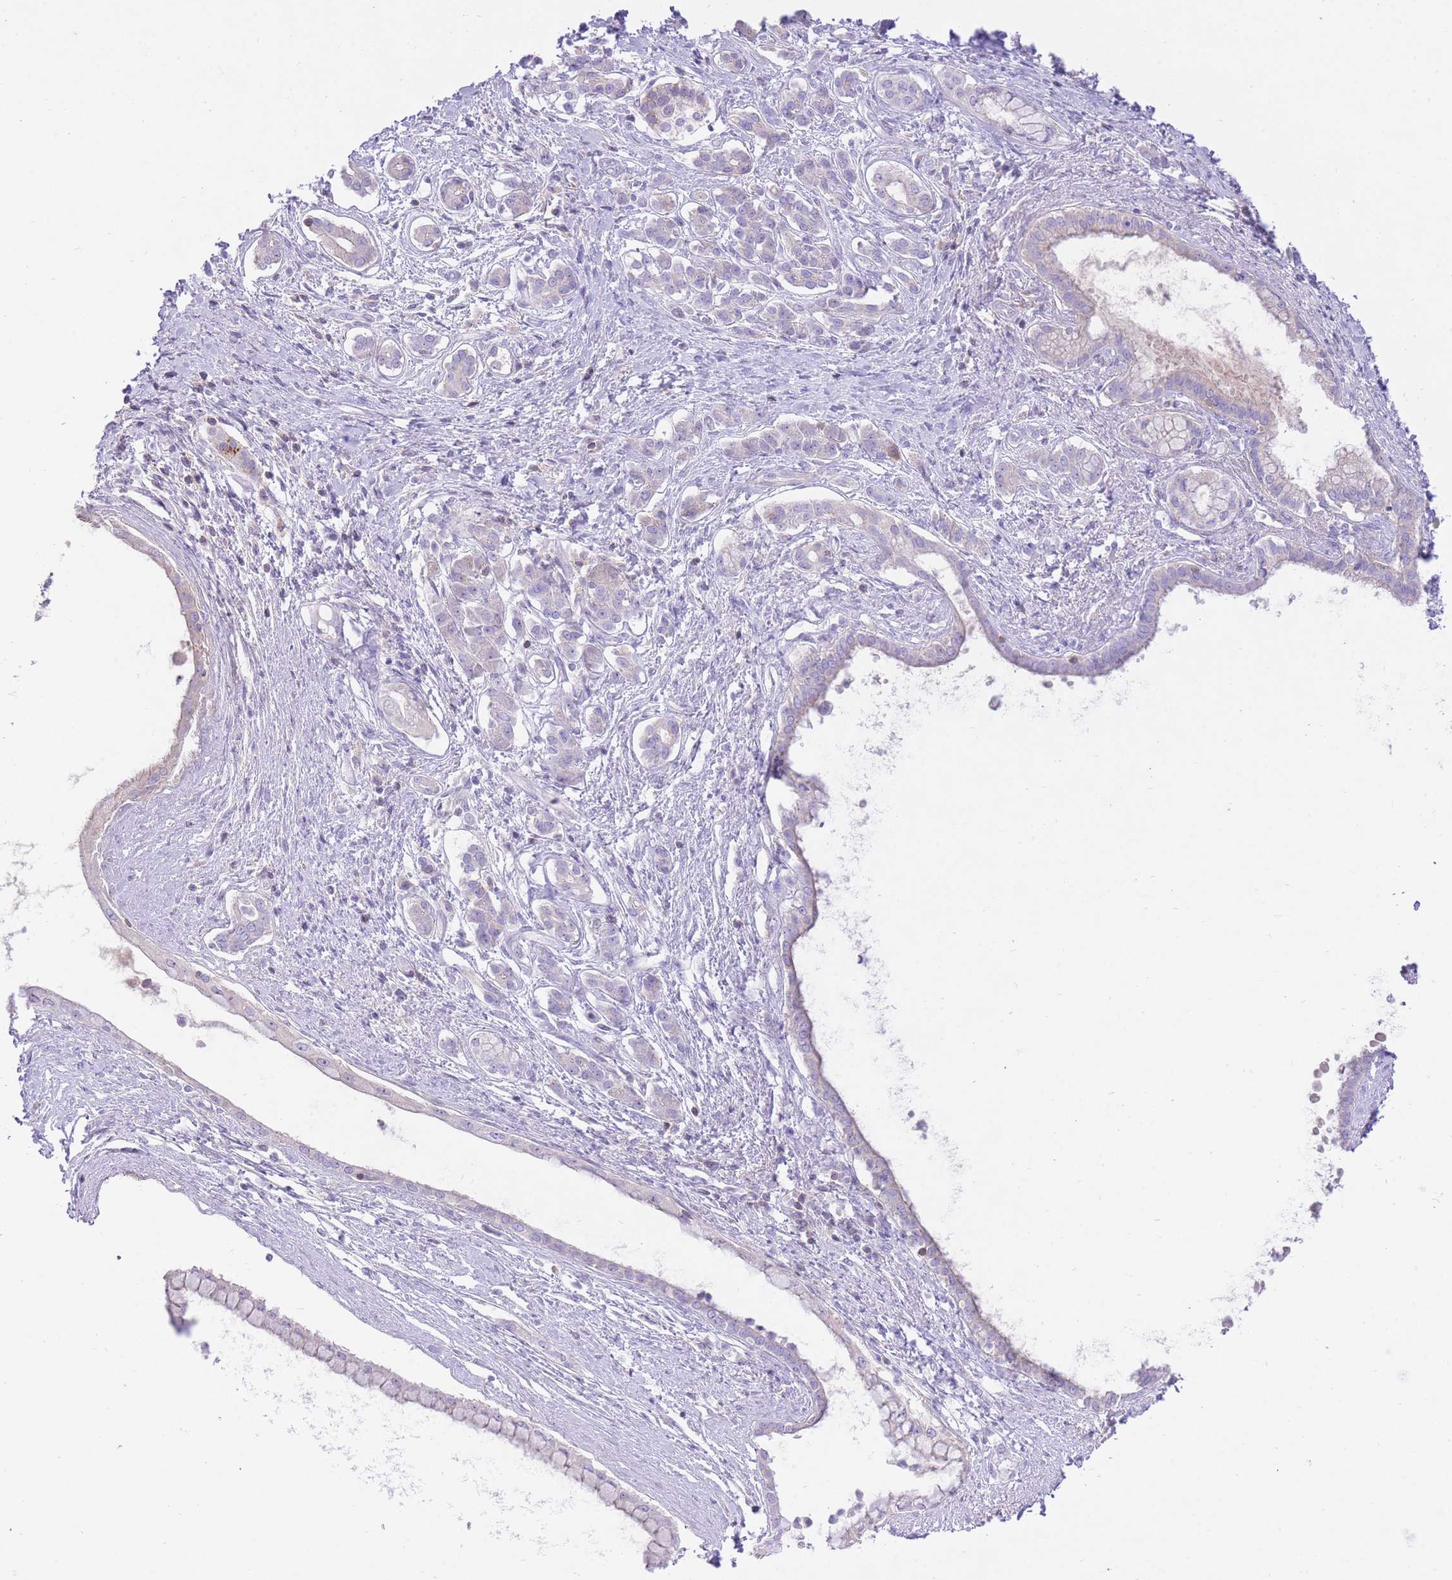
{"staining": {"intensity": "negative", "quantity": "none", "location": "none"}, "tissue": "pancreatic cancer", "cell_type": "Tumor cells", "image_type": "cancer", "snomed": [{"axis": "morphology", "description": "Adenocarcinoma, NOS"}, {"axis": "topography", "description": "Pancreas"}], "caption": "This is an immunohistochemistry histopathology image of adenocarcinoma (pancreatic). There is no staining in tumor cells.", "gene": "HRG", "patient": {"sex": "male", "age": 70}}